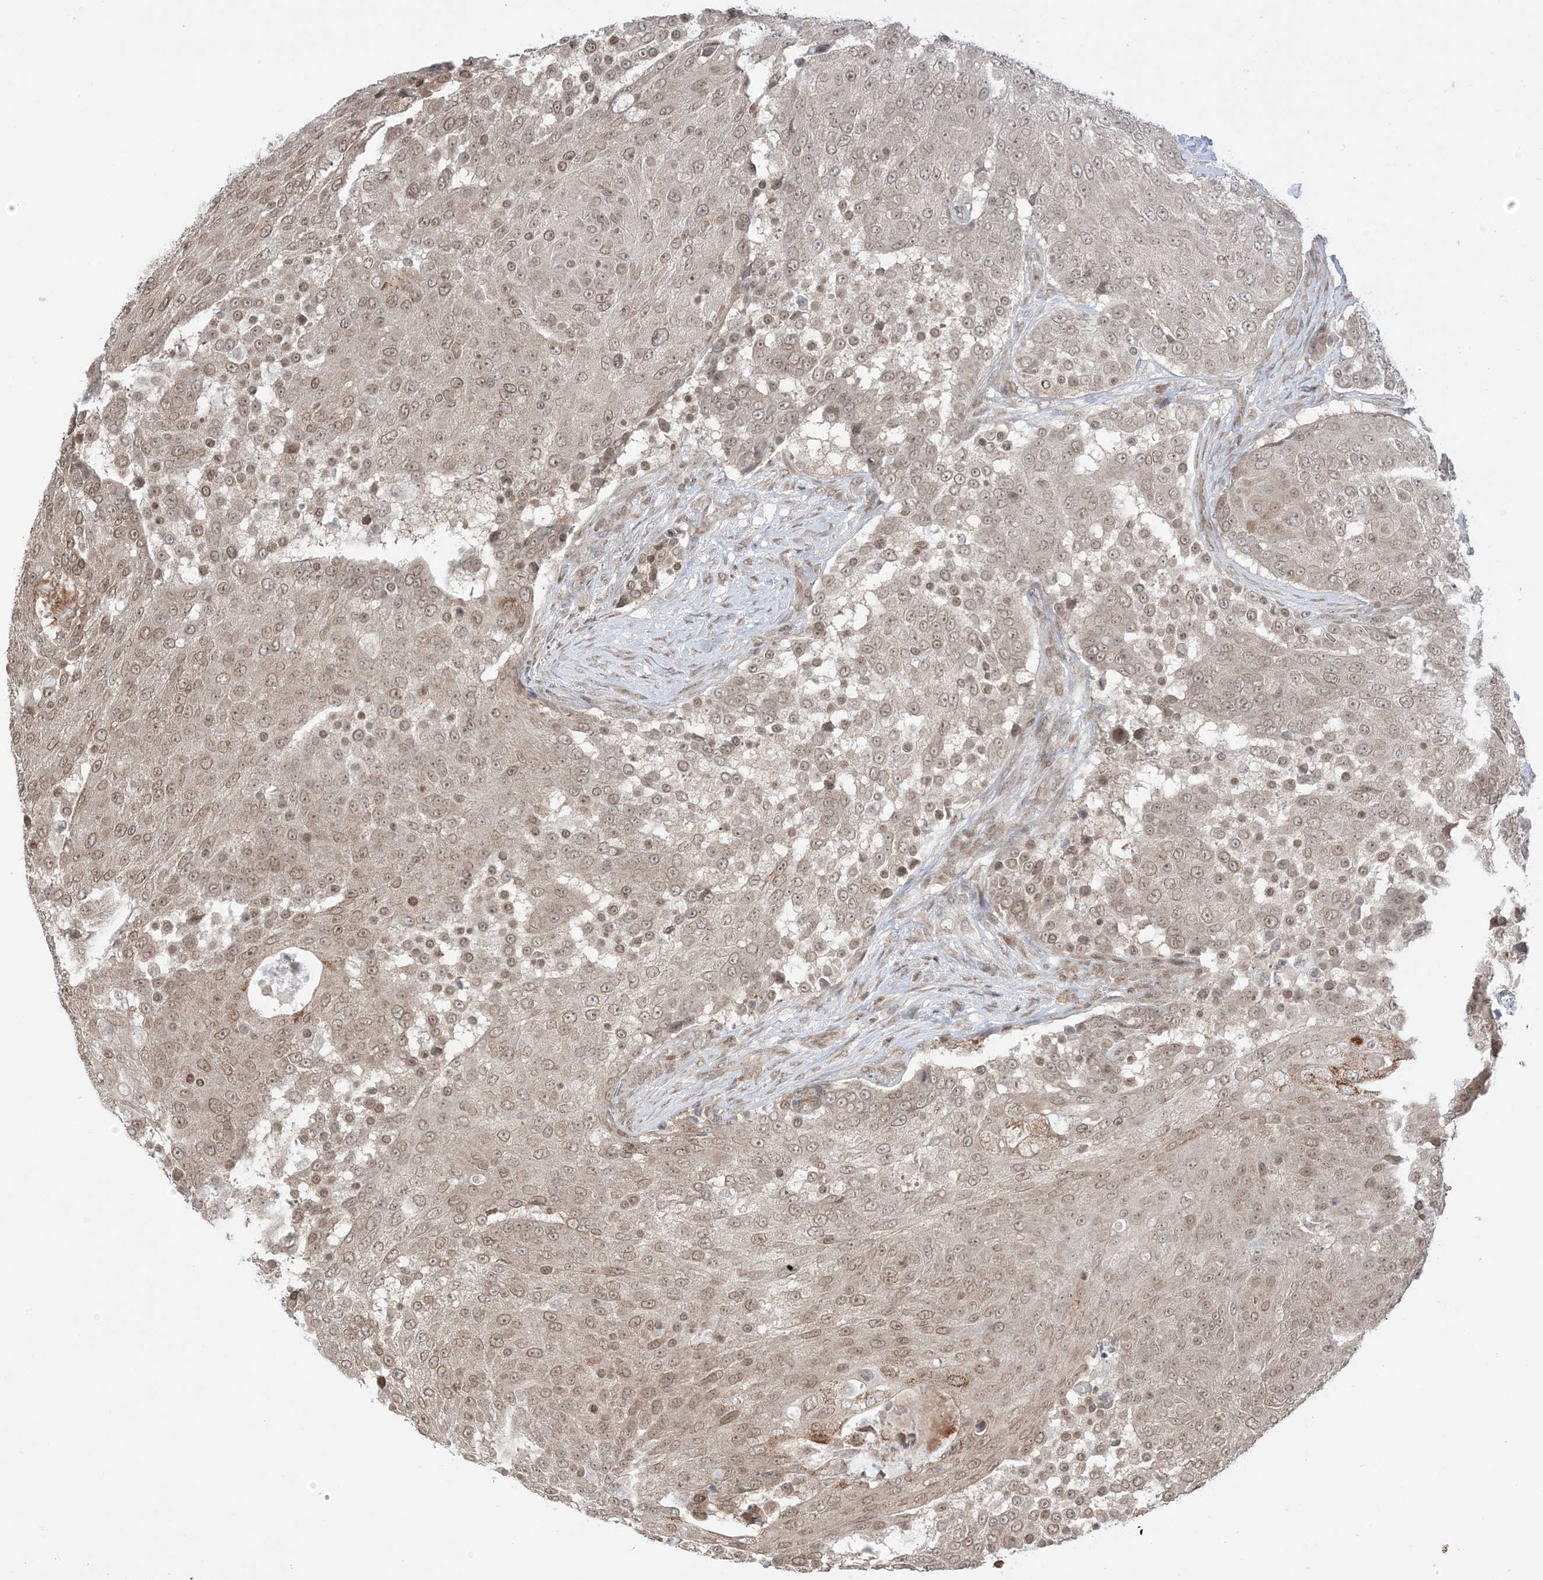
{"staining": {"intensity": "moderate", "quantity": ">75%", "location": "cytoplasmic/membranous,nuclear"}, "tissue": "urothelial cancer", "cell_type": "Tumor cells", "image_type": "cancer", "snomed": [{"axis": "morphology", "description": "Urothelial carcinoma, High grade"}, {"axis": "topography", "description": "Urinary bladder"}], "caption": "High-grade urothelial carcinoma tissue demonstrates moderate cytoplasmic/membranous and nuclear staining in about >75% of tumor cells, visualized by immunohistochemistry.", "gene": "UBE2E2", "patient": {"sex": "female", "age": 63}}